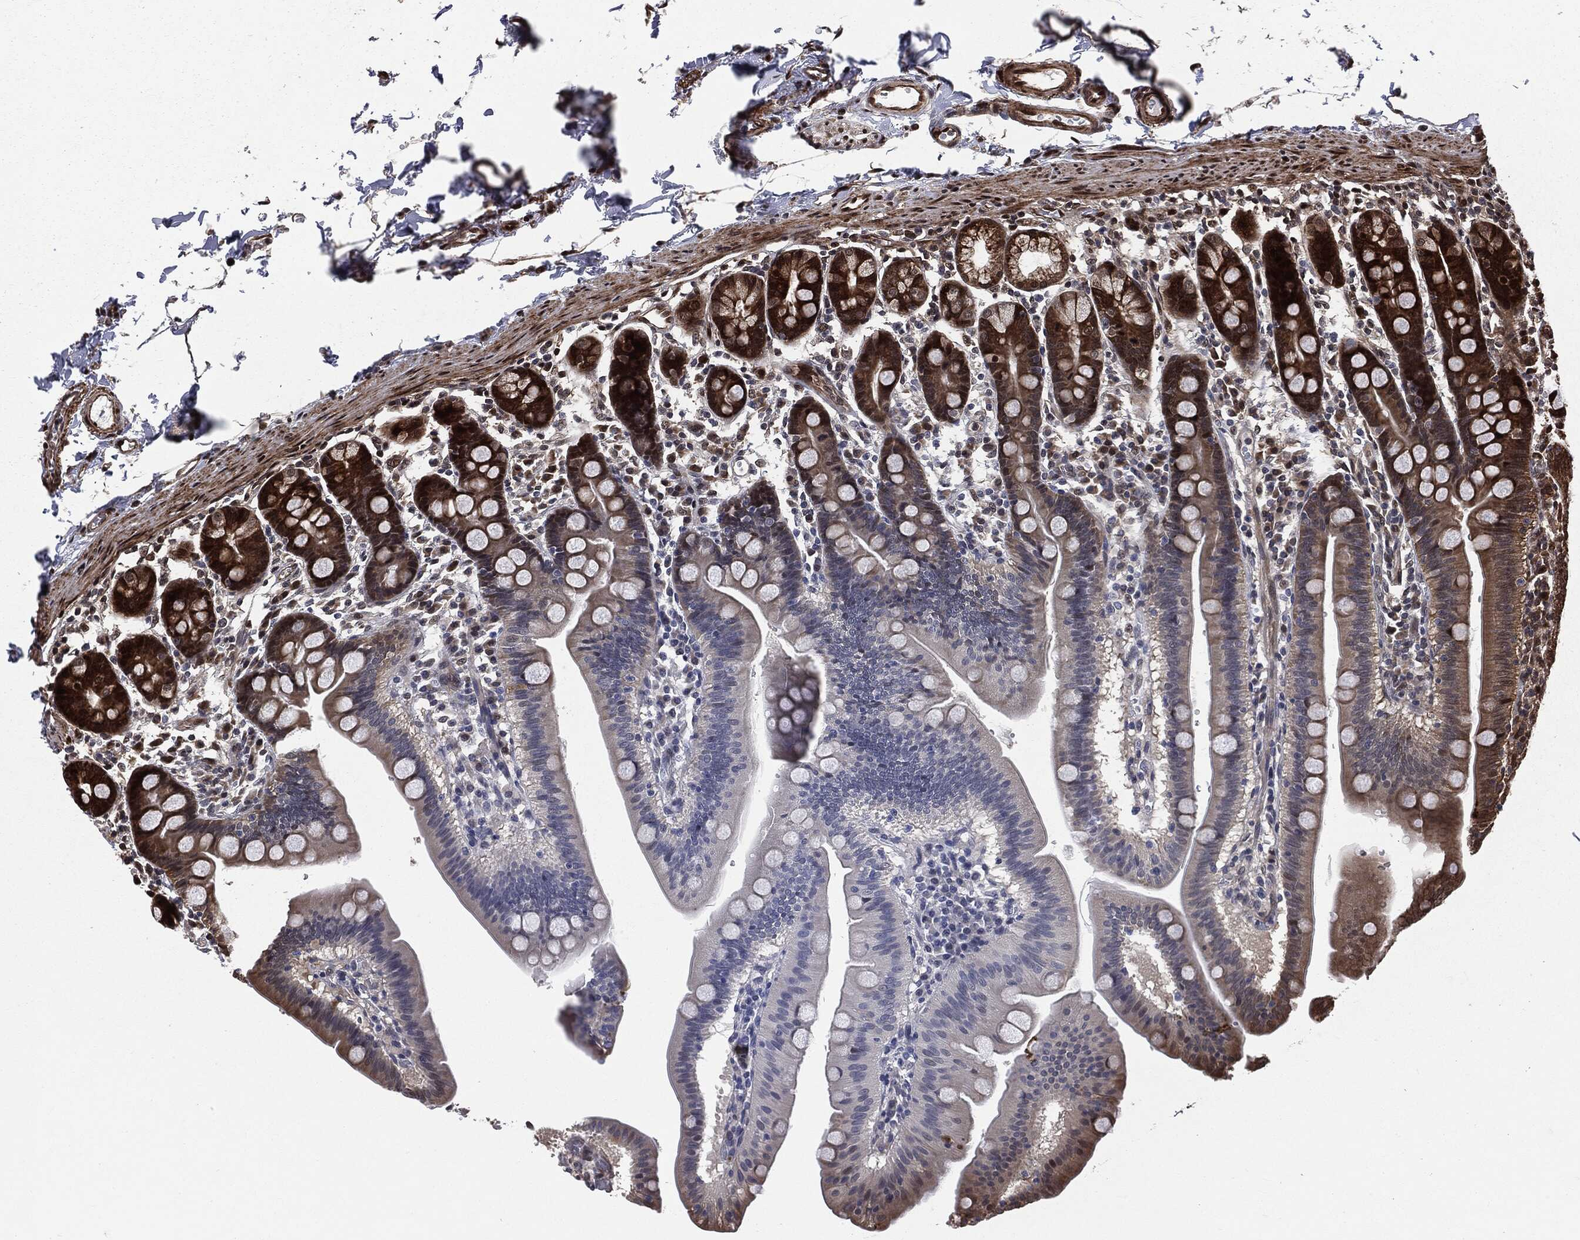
{"staining": {"intensity": "strong", "quantity": "25%-75%", "location": "cytoplasmic/membranous,nuclear"}, "tissue": "duodenum", "cell_type": "Glandular cells", "image_type": "normal", "snomed": [{"axis": "morphology", "description": "Normal tissue, NOS"}, {"axis": "topography", "description": "Duodenum"}], "caption": "Glandular cells demonstrate high levels of strong cytoplasmic/membranous,nuclear expression in about 25%-75% of cells in unremarkable human duodenum.", "gene": "SMAD4", "patient": {"sex": "male", "age": 59}}